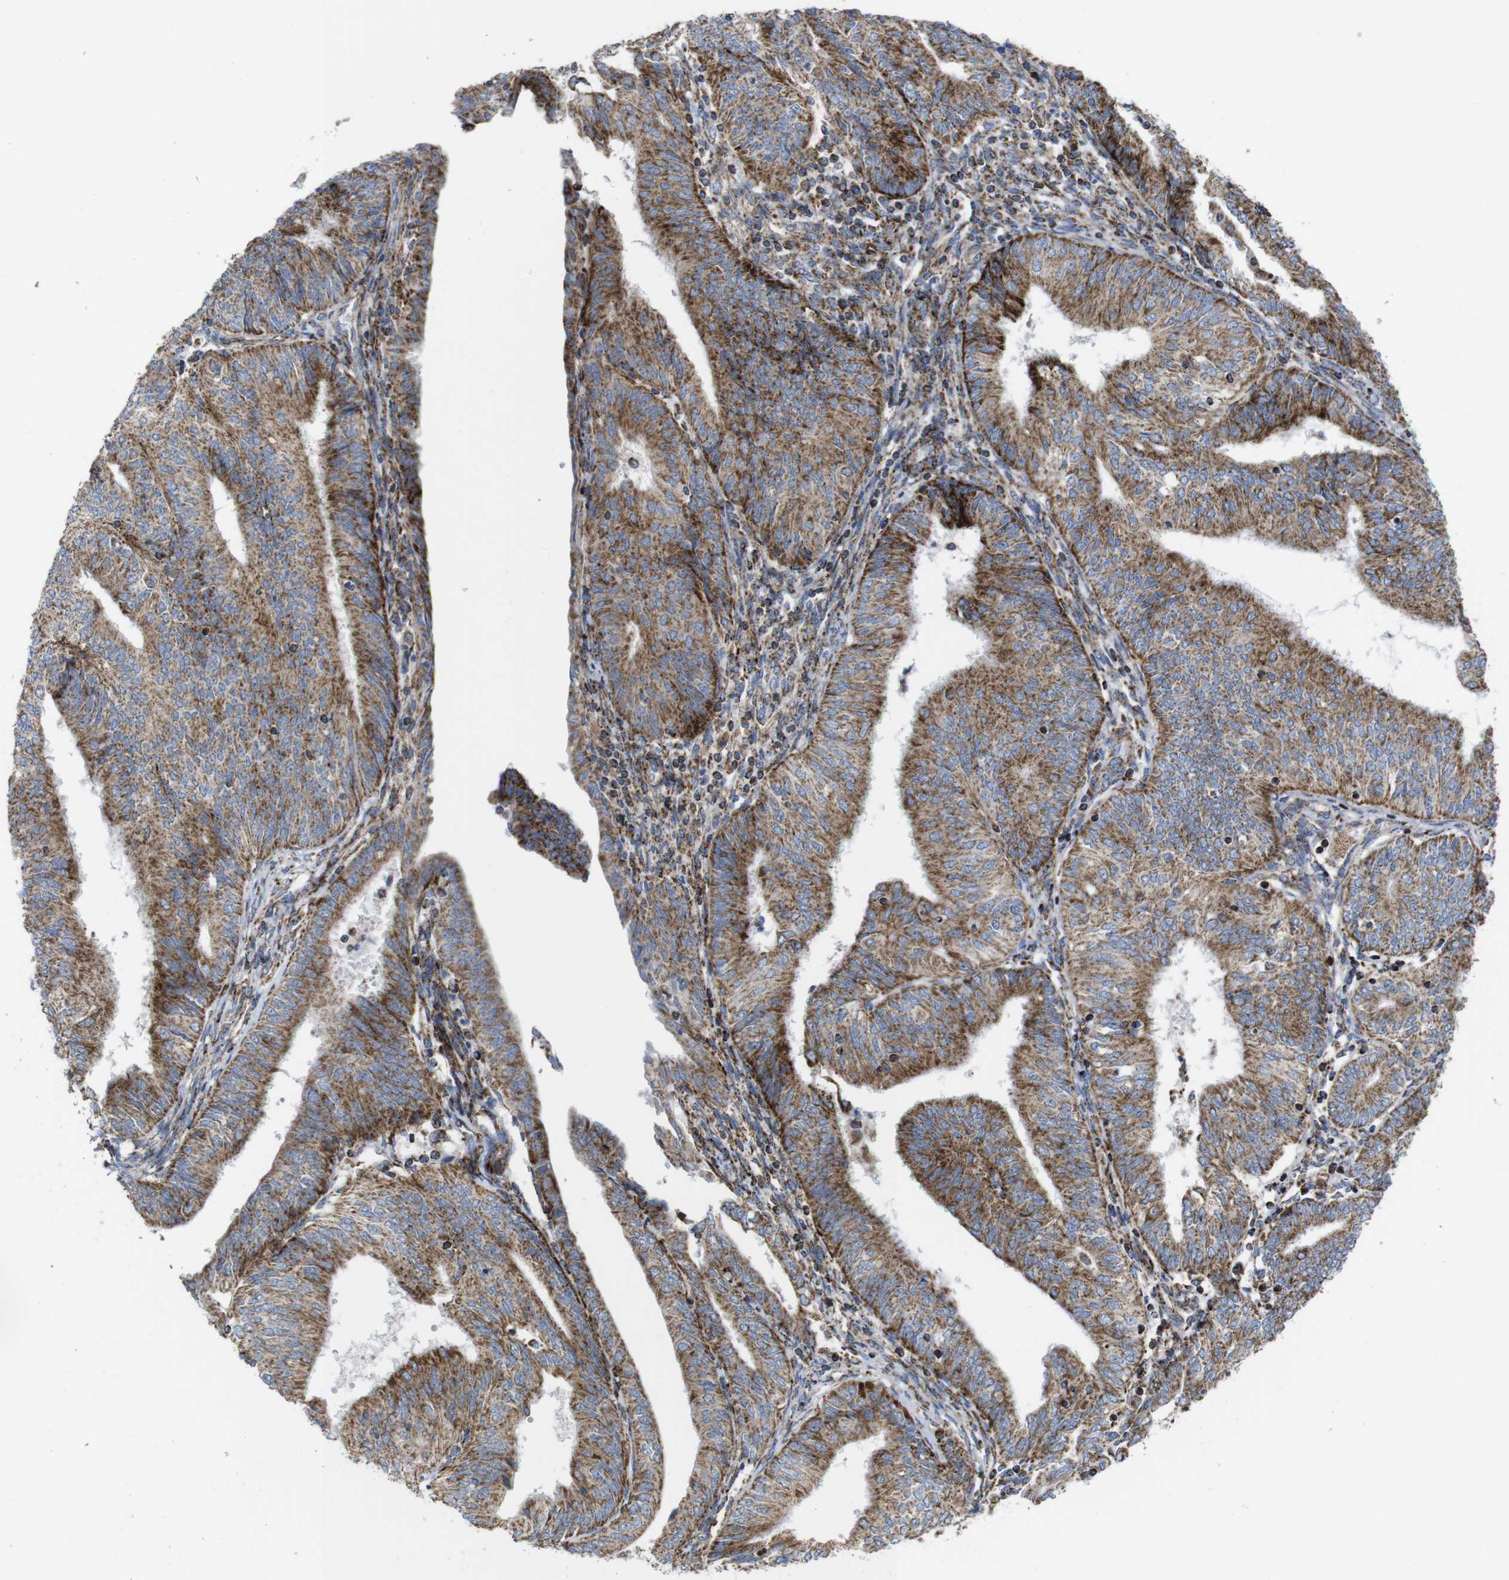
{"staining": {"intensity": "moderate", "quantity": ">75%", "location": "cytoplasmic/membranous"}, "tissue": "endometrial cancer", "cell_type": "Tumor cells", "image_type": "cancer", "snomed": [{"axis": "morphology", "description": "Adenocarcinoma, NOS"}, {"axis": "topography", "description": "Endometrium"}], "caption": "Immunohistochemistry micrograph of endometrial cancer stained for a protein (brown), which shows medium levels of moderate cytoplasmic/membranous positivity in approximately >75% of tumor cells.", "gene": "TMEM192", "patient": {"sex": "female", "age": 58}}